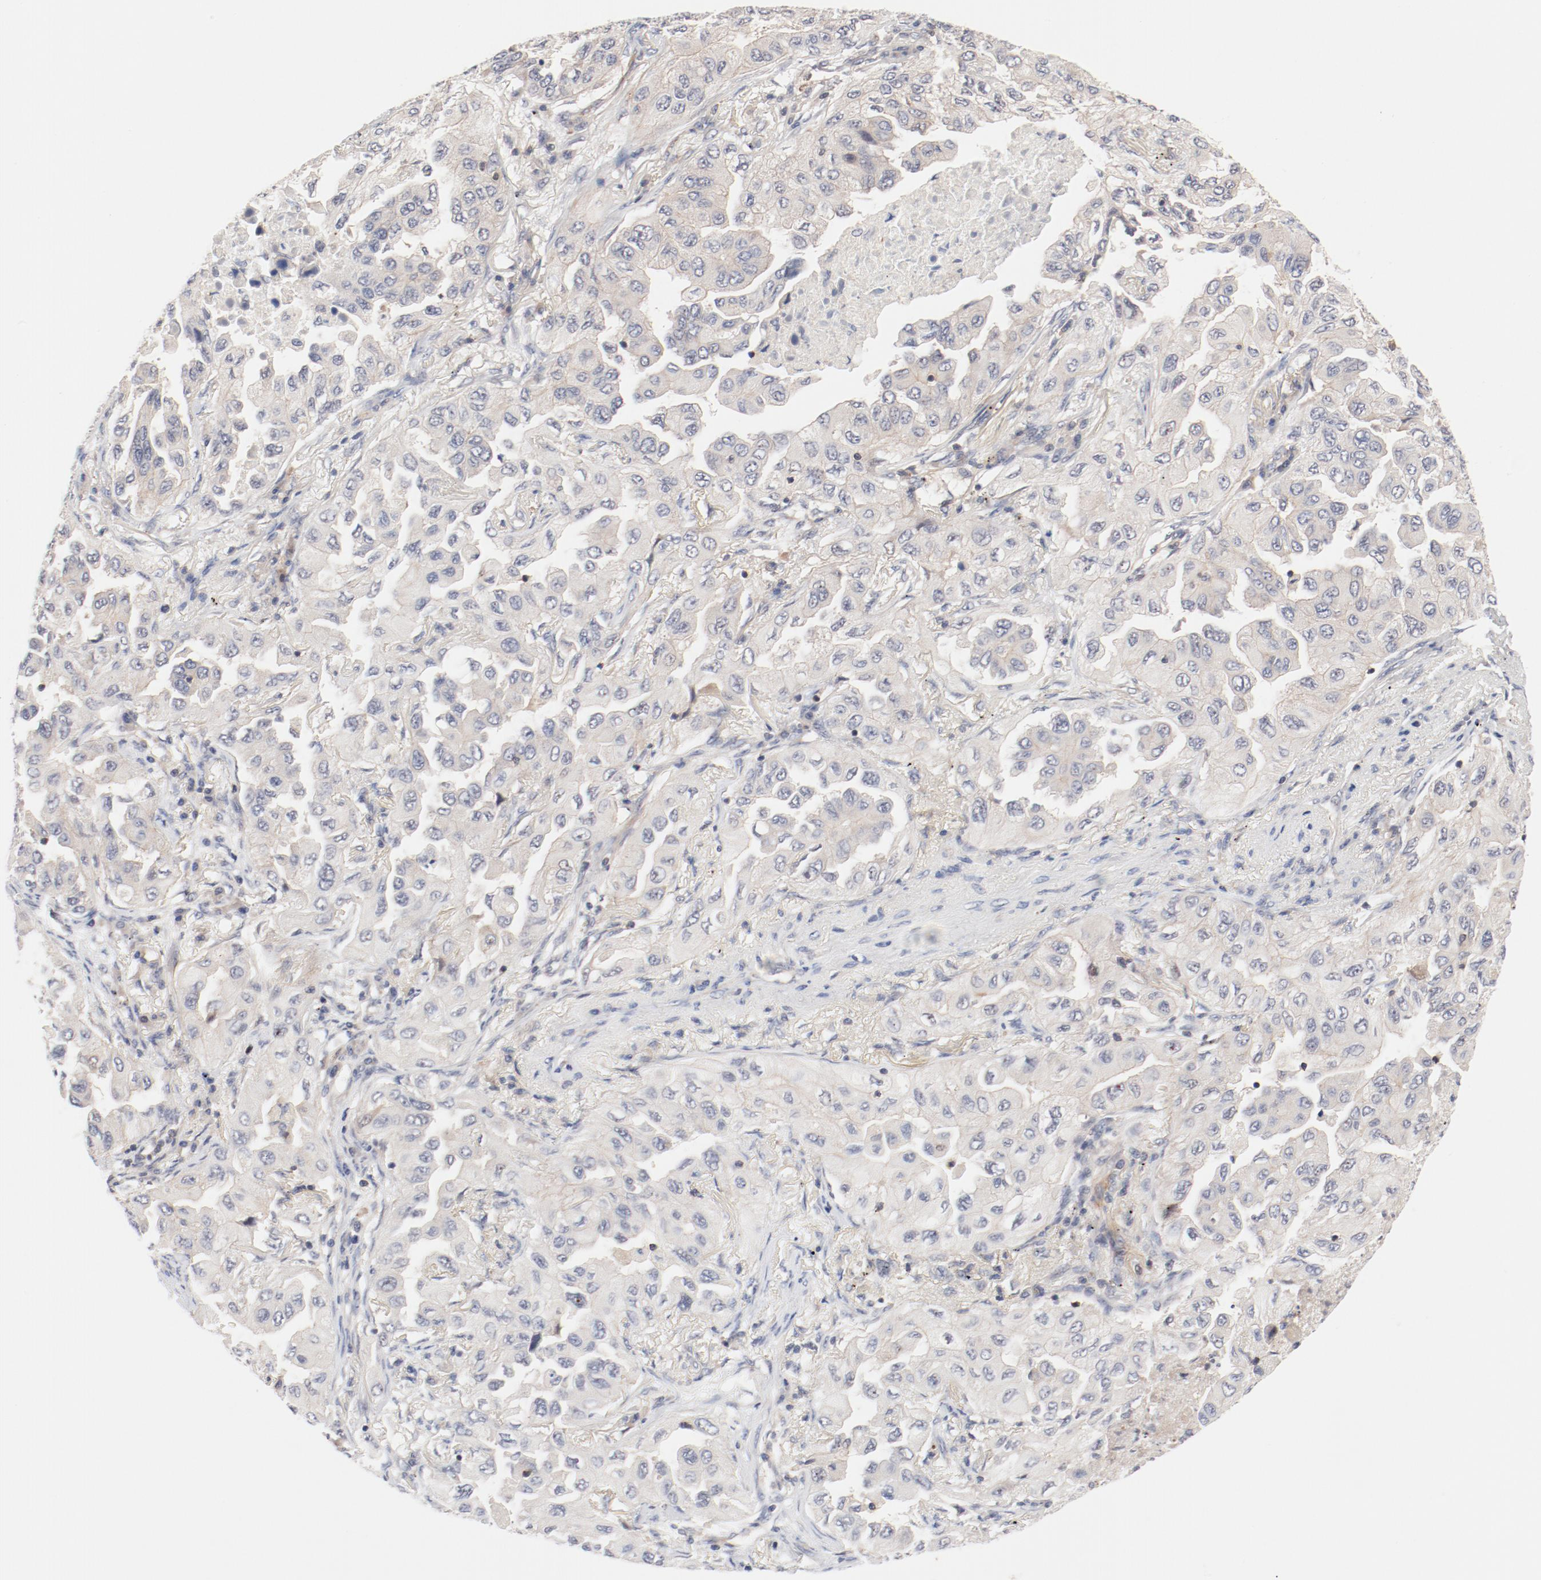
{"staining": {"intensity": "weak", "quantity": "25%-75%", "location": "cytoplasmic/membranous"}, "tissue": "lung cancer", "cell_type": "Tumor cells", "image_type": "cancer", "snomed": [{"axis": "morphology", "description": "Adenocarcinoma, NOS"}, {"axis": "topography", "description": "Lung"}], "caption": "Protein expression analysis of human lung cancer (adenocarcinoma) reveals weak cytoplasmic/membranous staining in approximately 25%-75% of tumor cells.", "gene": "ZNF267", "patient": {"sex": "female", "age": 65}}